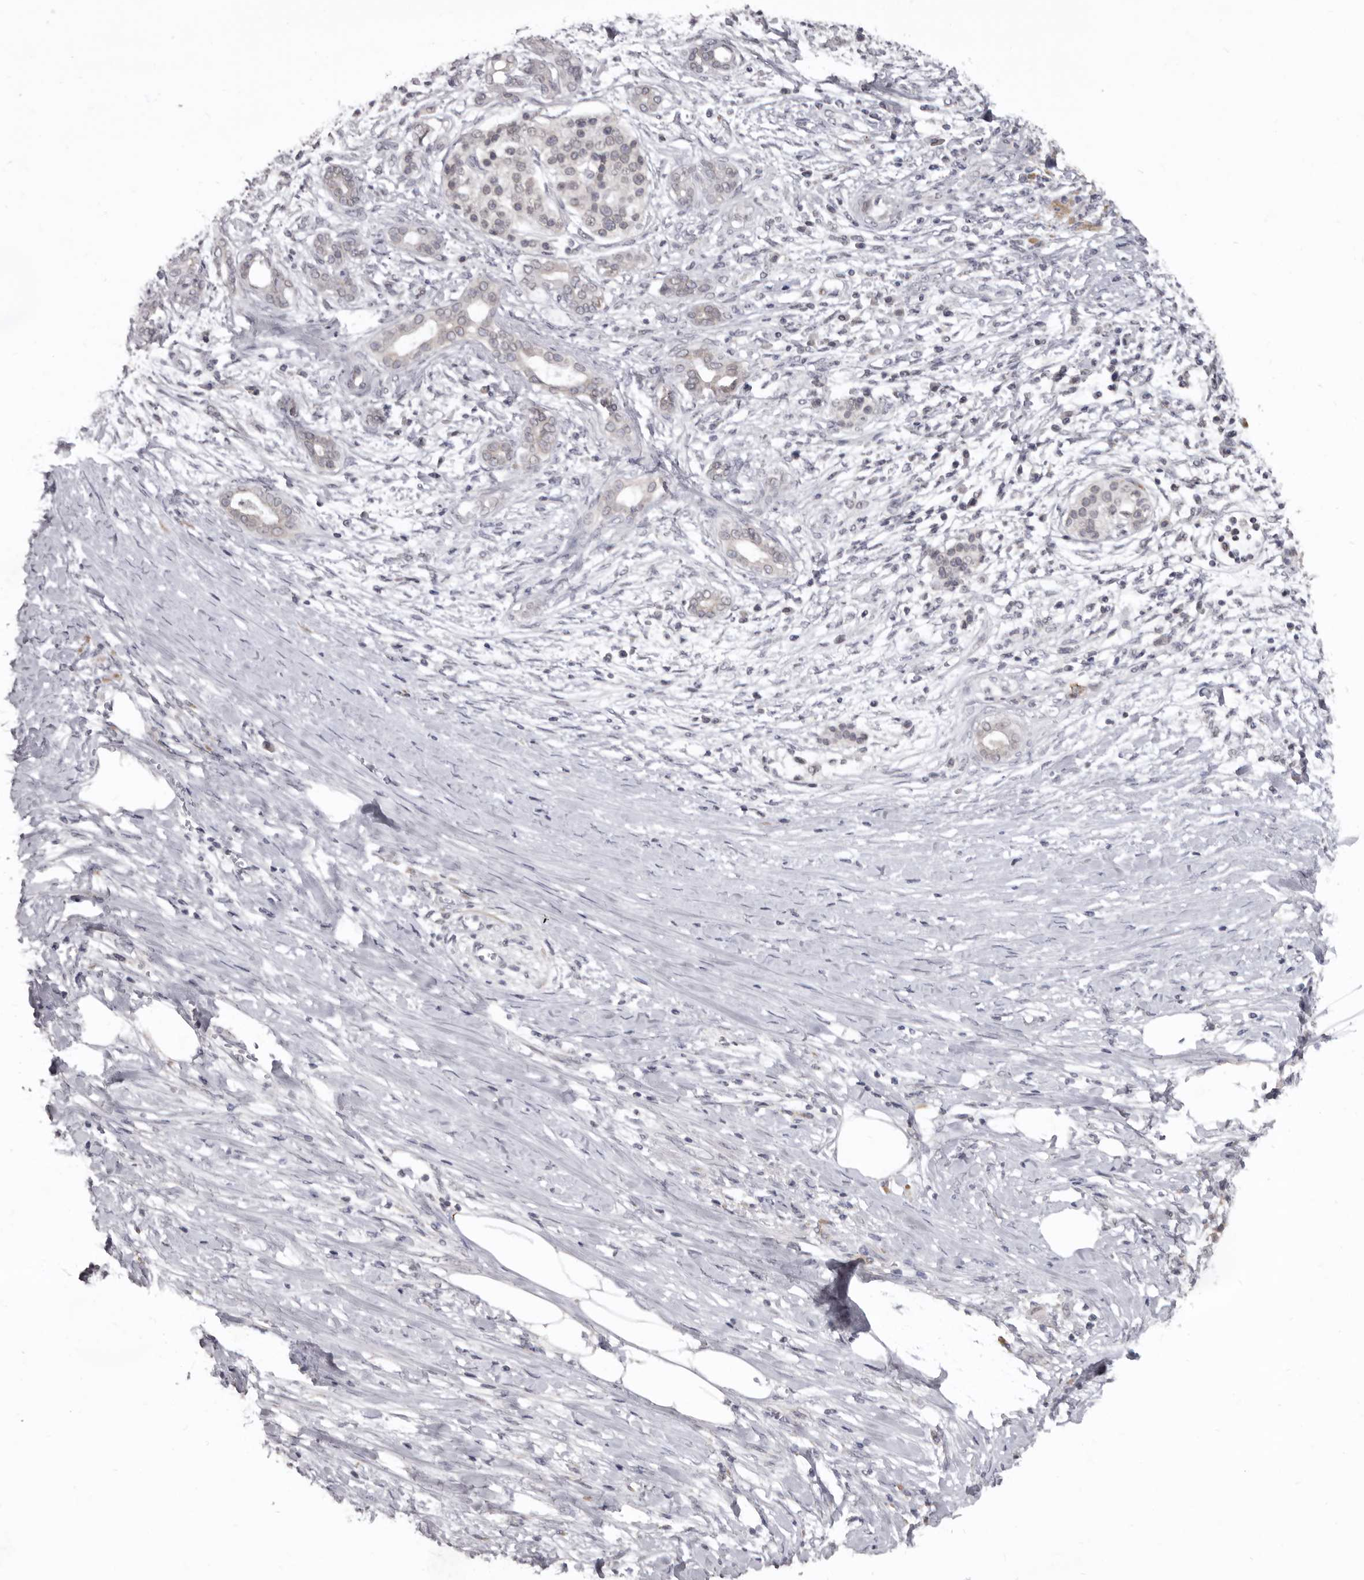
{"staining": {"intensity": "strong", "quantity": "<25%", "location": "cytoplasmic/membranous"}, "tissue": "pancreatic cancer", "cell_type": "Tumor cells", "image_type": "cancer", "snomed": [{"axis": "morphology", "description": "Adenocarcinoma, NOS"}, {"axis": "topography", "description": "Pancreas"}], "caption": "Approximately <25% of tumor cells in human pancreatic cancer reveal strong cytoplasmic/membranous protein staining as visualized by brown immunohistochemical staining.", "gene": "SULT1E1", "patient": {"sex": "male", "age": 58}}